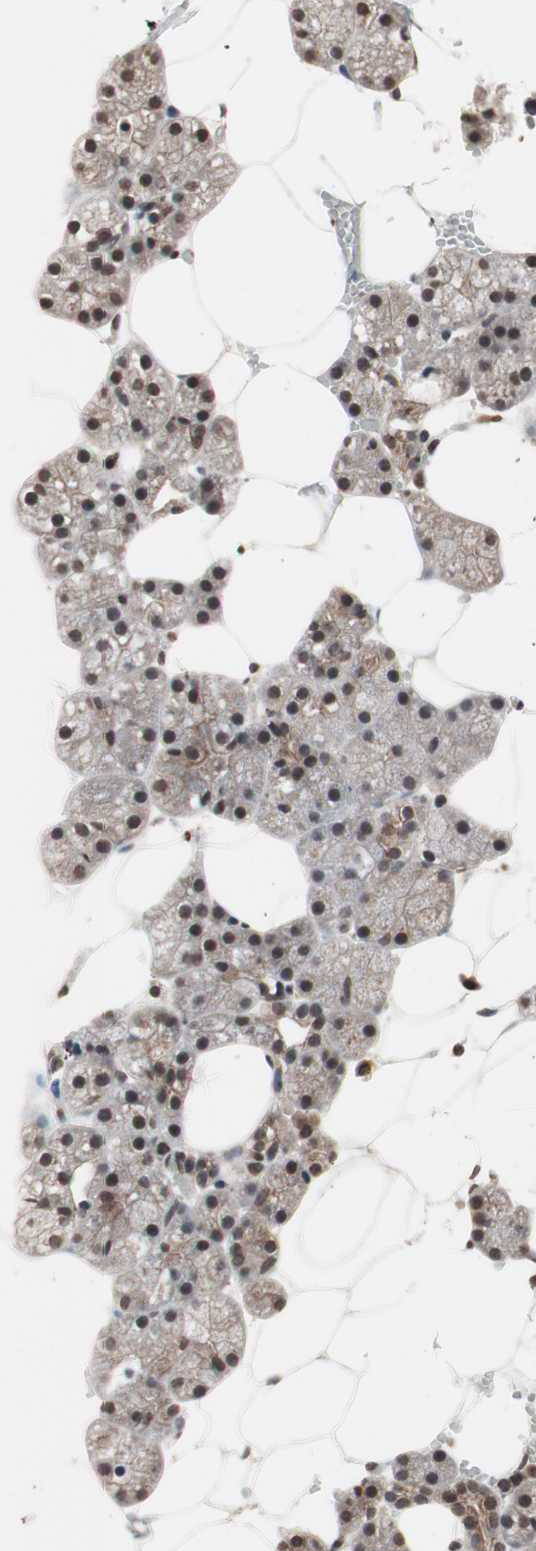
{"staining": {"intensity": "moderate", "quantity": ">75%", "location": "cytoplasmic/membranous"}, "tissue": "salivary gland", "cell_type": "Glandular cells", "image_type": "normal", "snomed": [{"axis": "morphology", "description": "Normal tissue, NOS"}, {"axis": "topography", "description": "Salivary gland"}], "caption": "Immunohistochemistry (IHC) histopathology image of normal salivary gland: salivary gland stained using IHC reveals medium levels of moderate protein expression localized specifically in the cytoplasmic/membranous of glandular cells, appearing as a cytoplasmic/membranous brown color.", "gene": "ZFC3H1", "patient": {"sex": "male", "age": 62}}